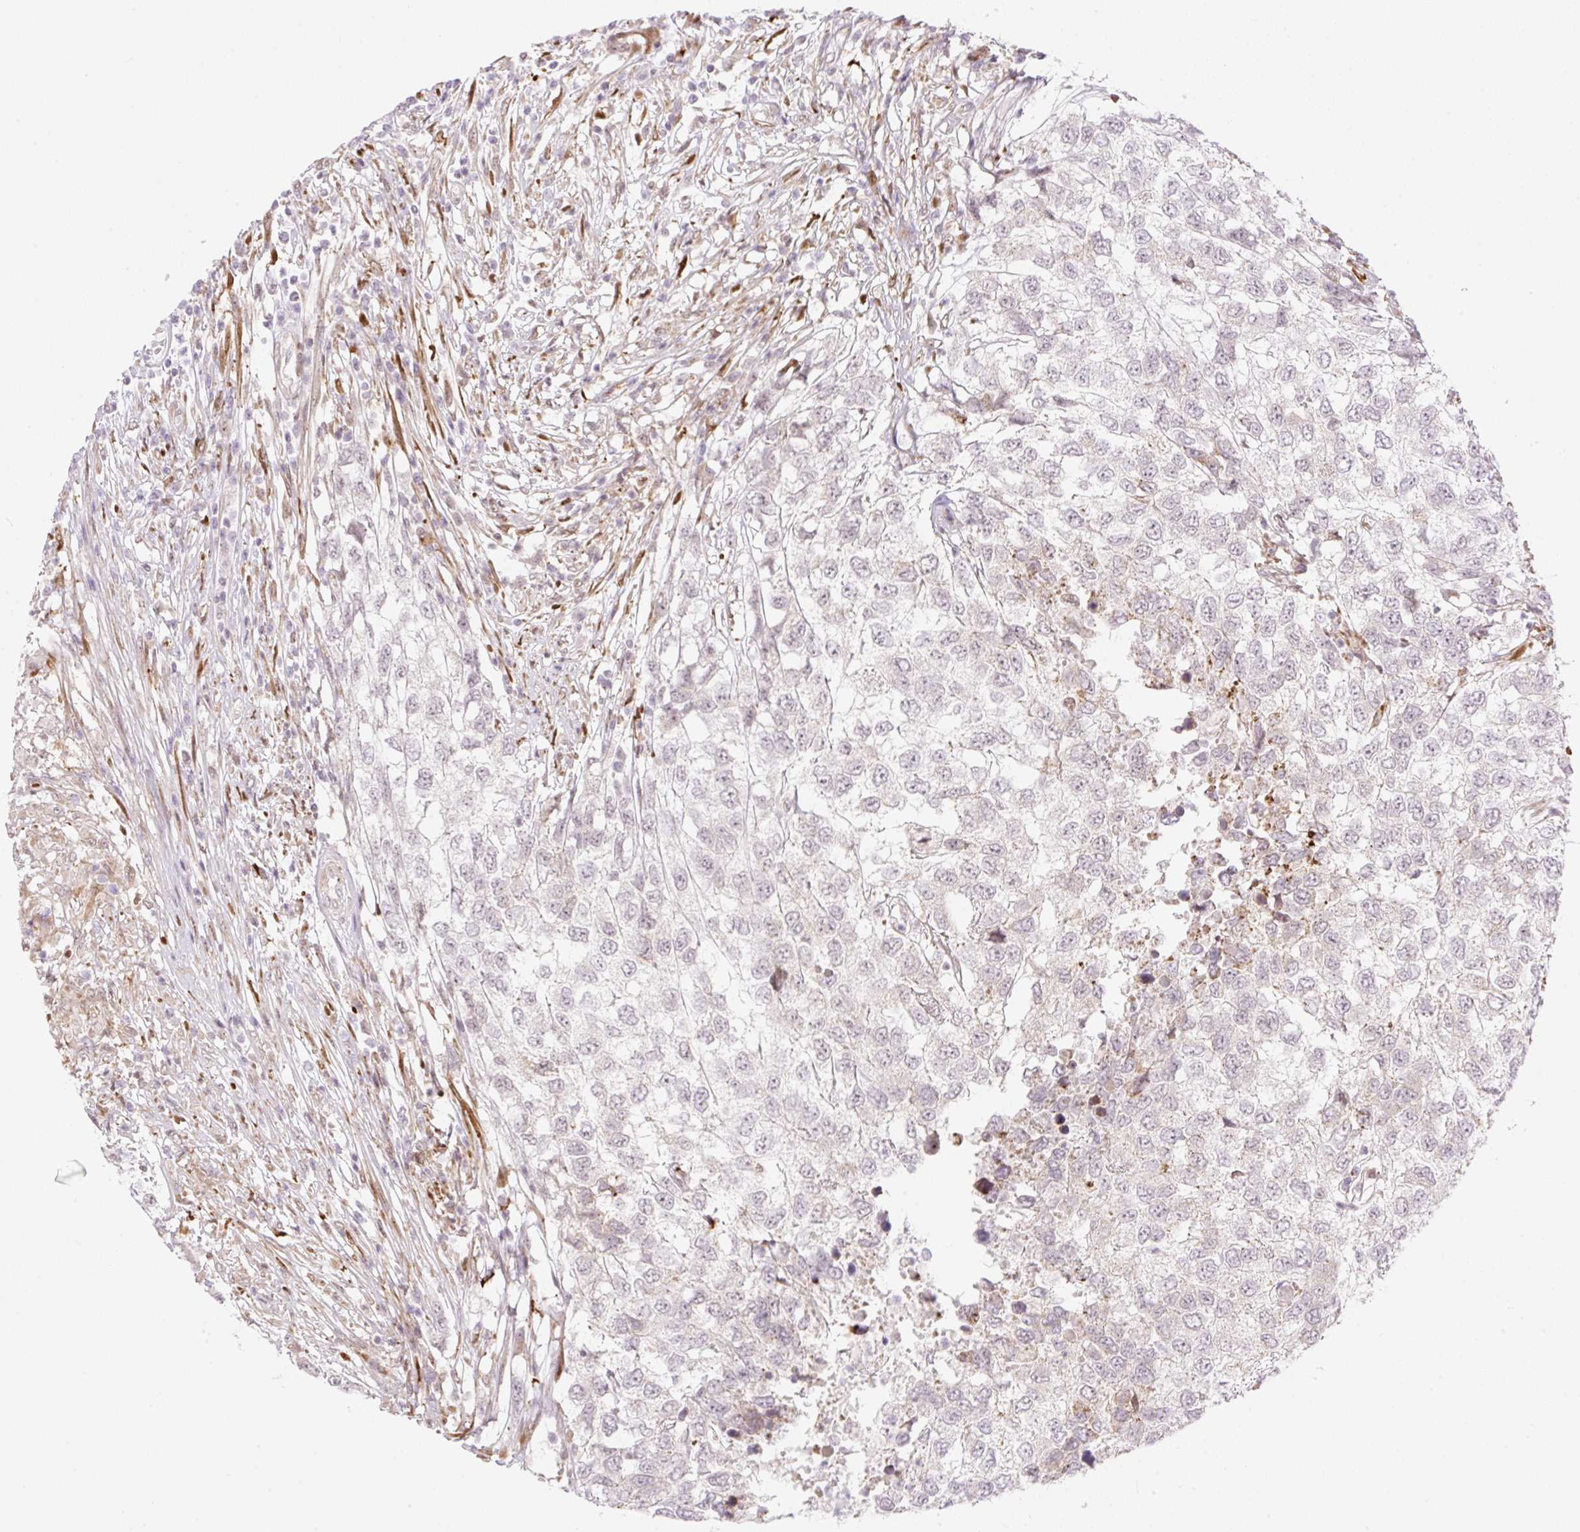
{"staining": {"intensity": "negative", "quantity": "none", "location": "none"}, "tissue": "testis cancer", "cell_type": "Tumor cells", "image_type": "cancer", "snomed": [{"axis": "morphology", "description": "Carcinoma, Embryonal, NOS"}, {"axis": "topography", "description": "Testis"}], "caption": "Tumor cells are negative for brown protein staining in testis embryonal carcinoma.", "gene": "ZFP41", "patient": {"sex": "male", "age": 83}}